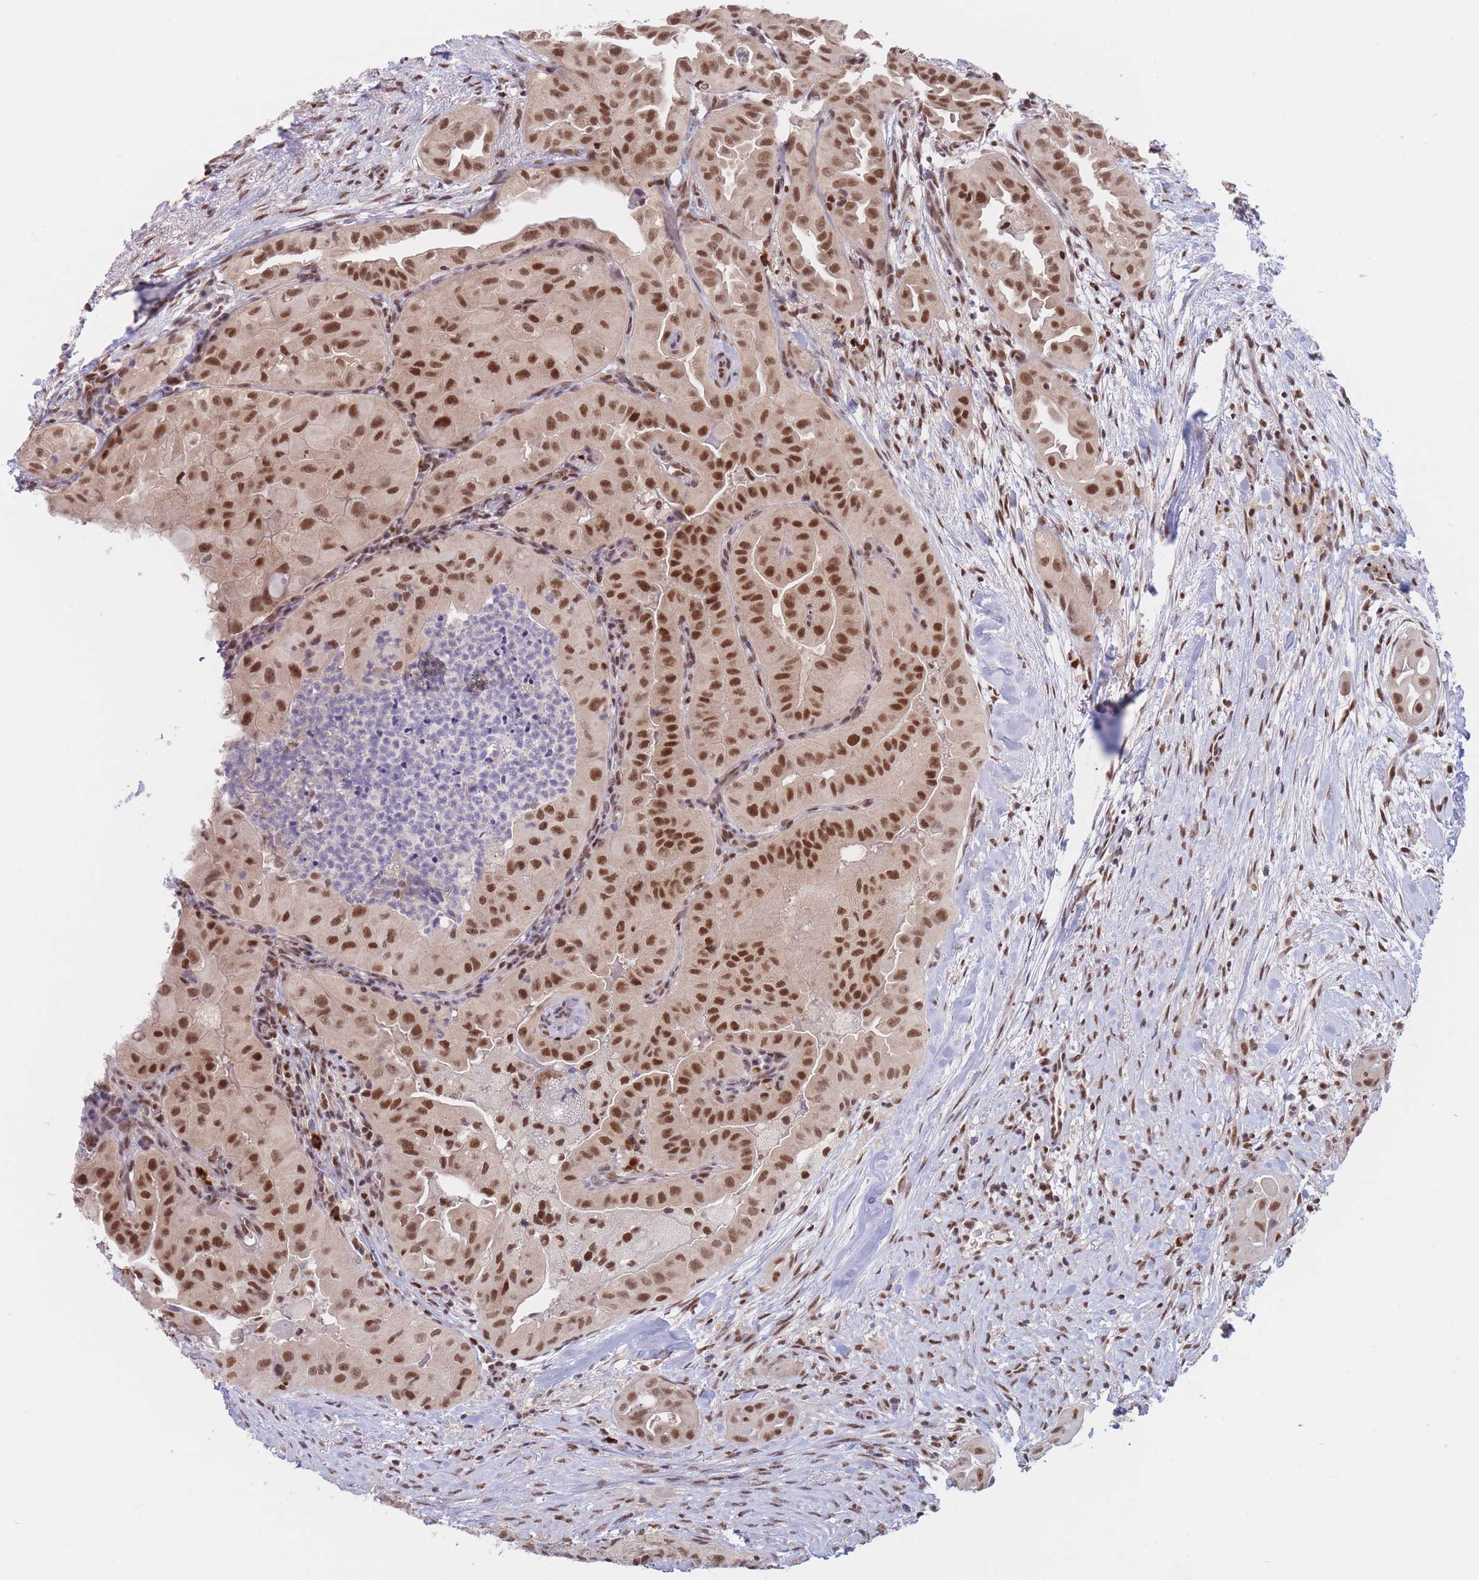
{"staining": {"intensity": "strong", "quantity": ">75%", "location": "nuclear"}, "tissue": "thyroid cancer", "cell_type": "Tumor cells", "image_type": "cancer", "snomed": [{"axis": "morphology", "description": "Normal tissue, NOS"}, {"axis": "morphology", "description": "Papillary adenocarcinoma, NOS"}, {"axis": "topography", "description": "Thyroid gland"}], "caption": "Tumor cells show high levels of strong nuclear expression in about >75% of cells in human thyroid cancer (papillary adenocarcinoma).", "gene": "SMAD9", "patient": {"sex": "female", "age": 59}}